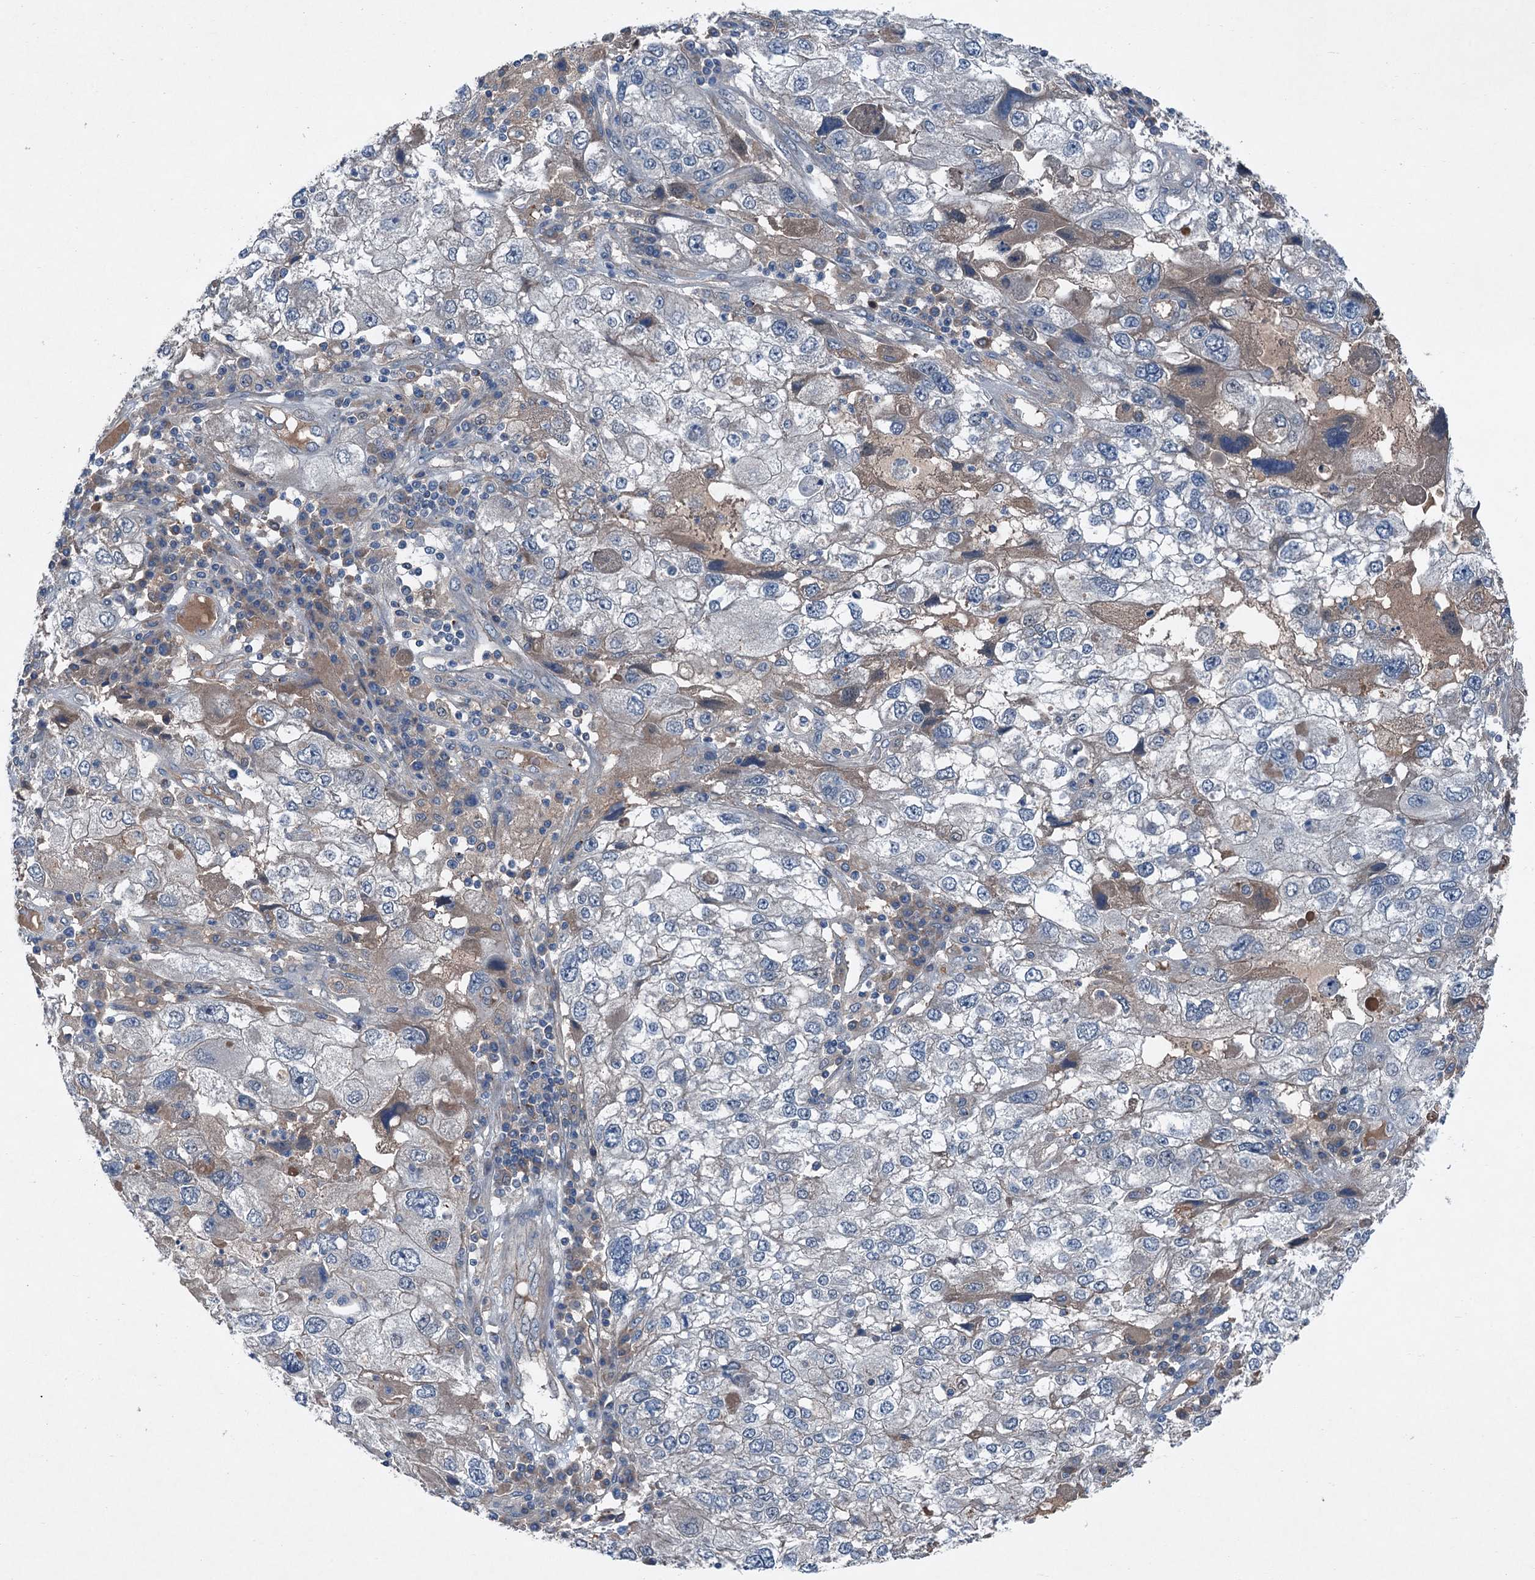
{"staining": {"intensity": "negative", "quantity": "none", "location": "none"}, "tissue": "endometrial cancer", "cell_type": "Tumor cells", "image_type": "cancer", "snomed": [{"axis": "morphology", "description": "Adenocarcinoma, NOS"}, {"axis": "topography", "description": "Endometrium"}], "caption": "Immunohistochemical staining of adenocarcinoma (endometrial) displays no significant staining in tumor cells.", "gene": "SLC2A10", "patient": {"sex": "female", "age": 49}}